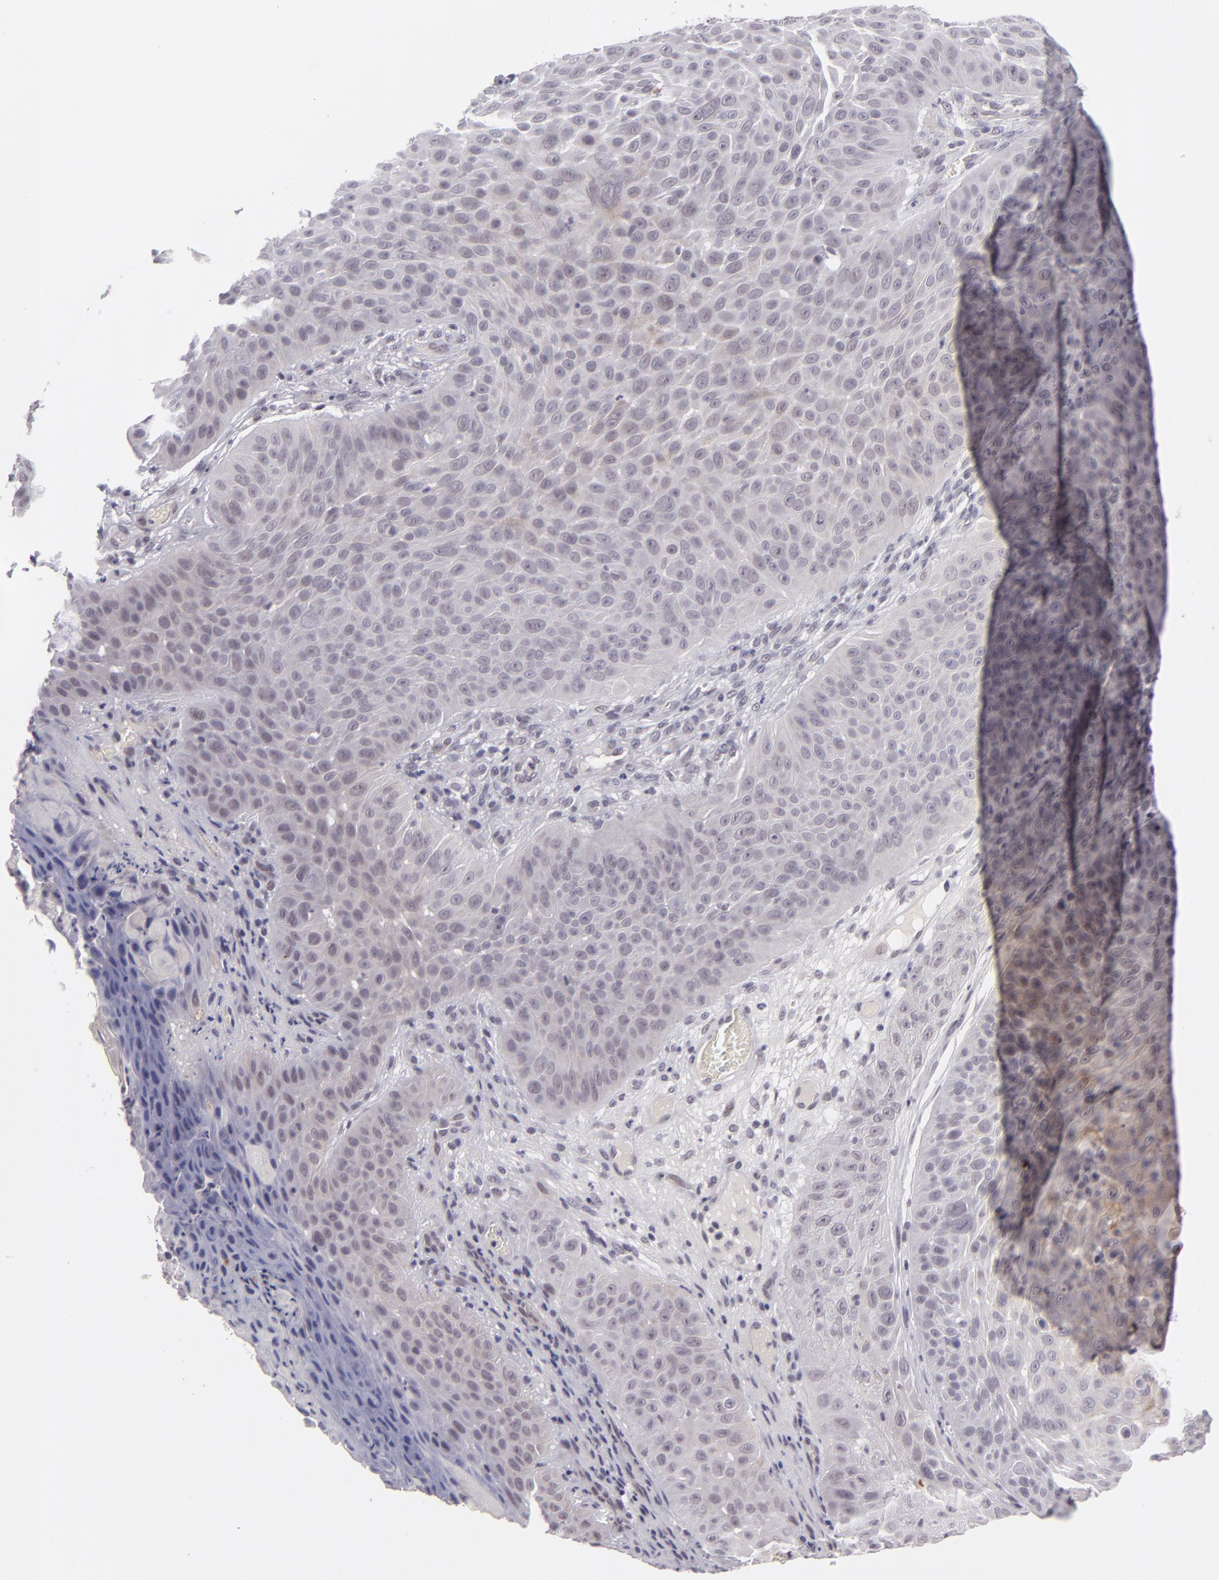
{"staining": {"intensity": "negative", "quantity": "none", "location": "none"}, "tissue": "skin cancer", "cell_type": "Tumor cells", "image_type": "cancer", "snomed": [{"axis": "morphology", "description": "Squamous cell carcinoma, NOS"}, {"axis": "topography", "description": "Skin"}], "caption": "This is an immunohistochemistry (IHC) photomicrograph of skin squamous cell carcinoma. There is no positivity in tumor cells.", "gene": "ZNF205", "patient": {"sex": "male", "age": 82}}